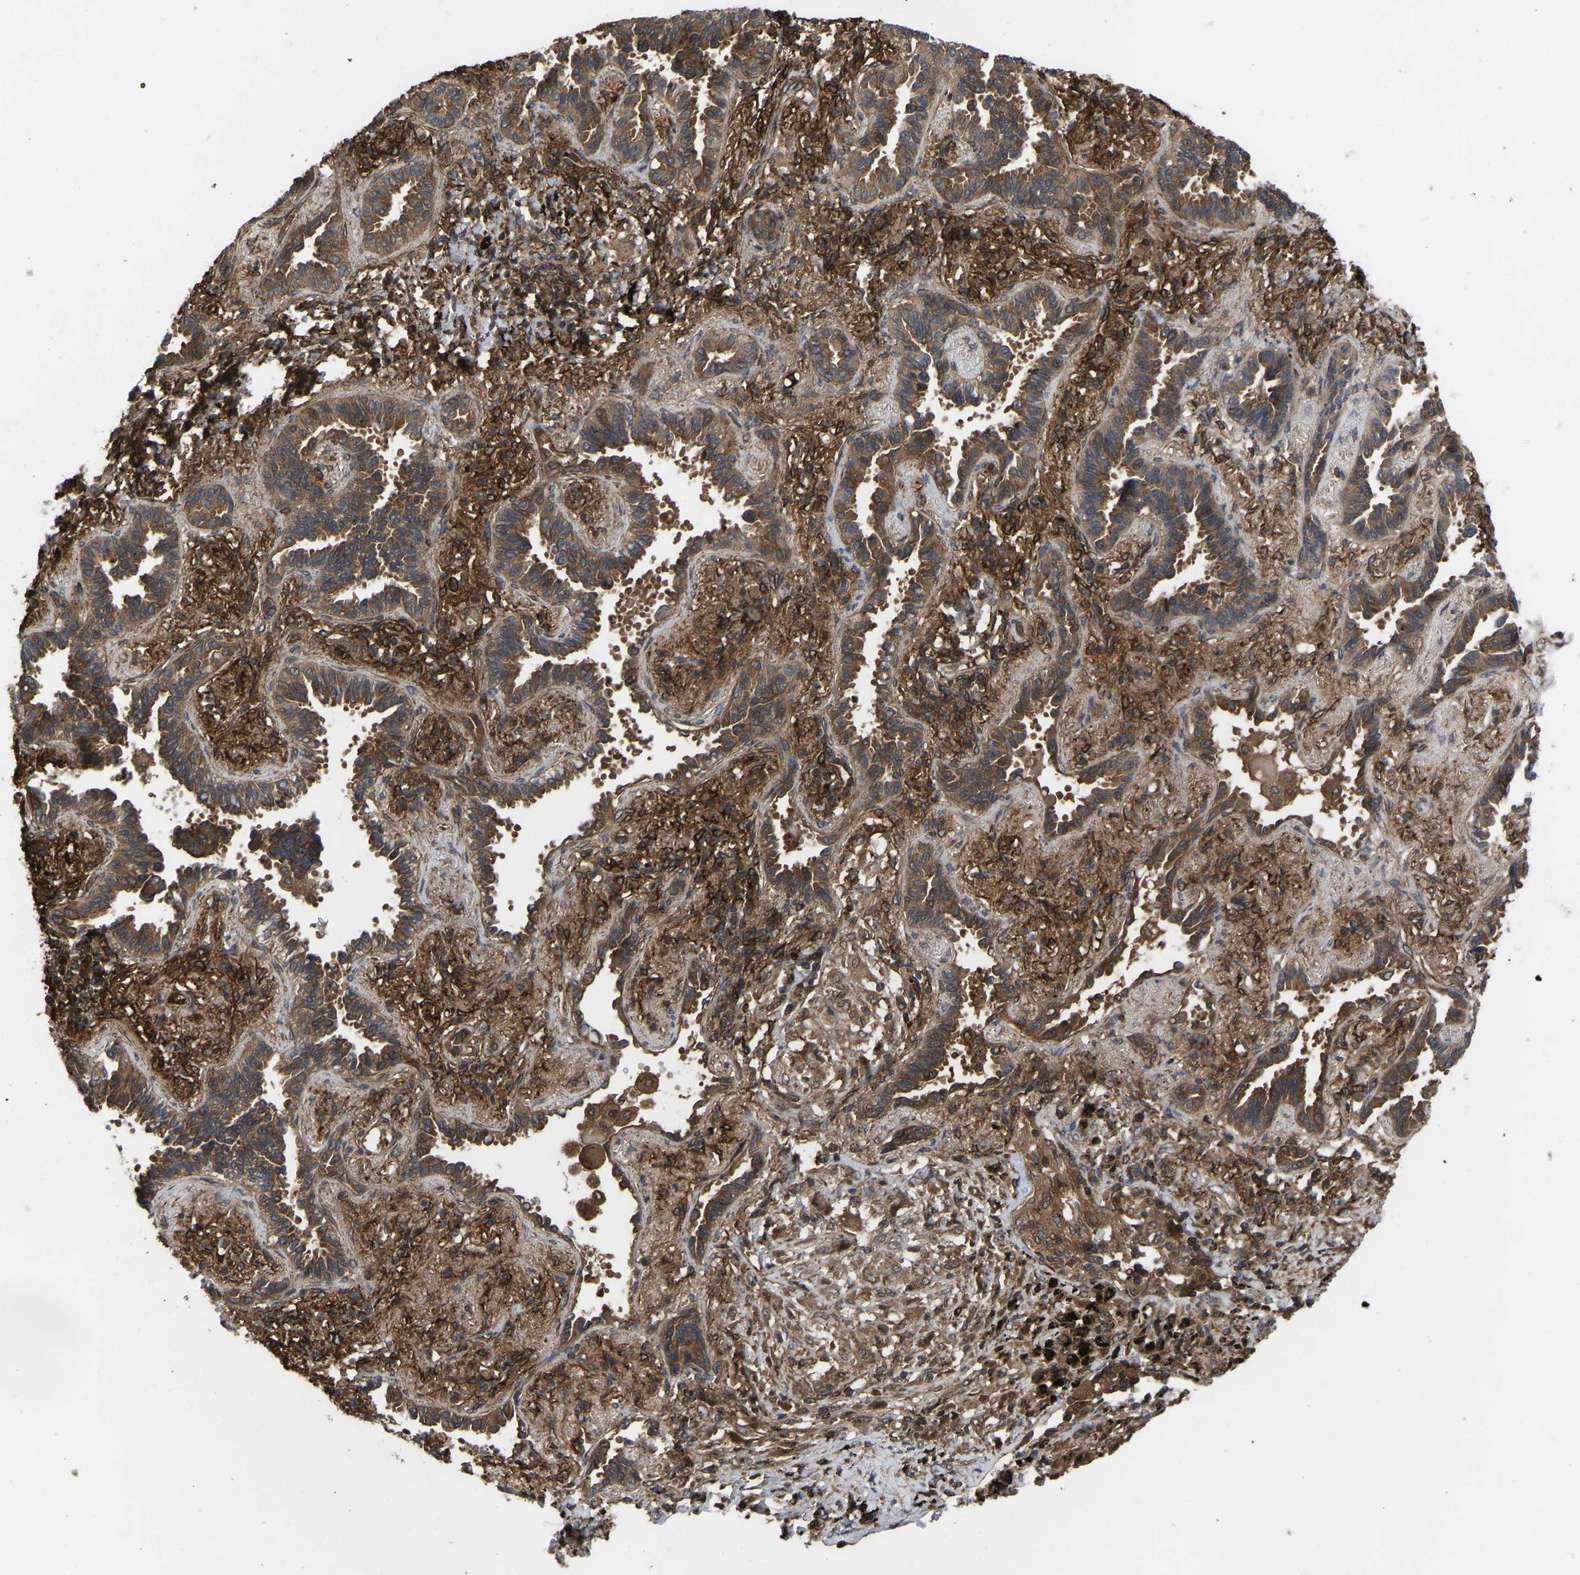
{"staining": {"intensity": "moderate", "quantity": ">75%", "location": "cytoplasmic/membranous"}, "tissue": "lung cancer", "cell_type": "Tumor cells", "image_type": "cancer", "snomed": [{"axis": "morphology", "description": "Adenocarcinoma, NOS"}, {"axis": "topography", "description": "Lung"}], "caption": "About >75% of tumor cells in lung adenocarcinoma show moderate cytoplasmic/membranous protein expression as visualized by brown immunohistochemical staining.", "gene": "CYP7B1", "patient": {"sex": "male", "age": 59}}